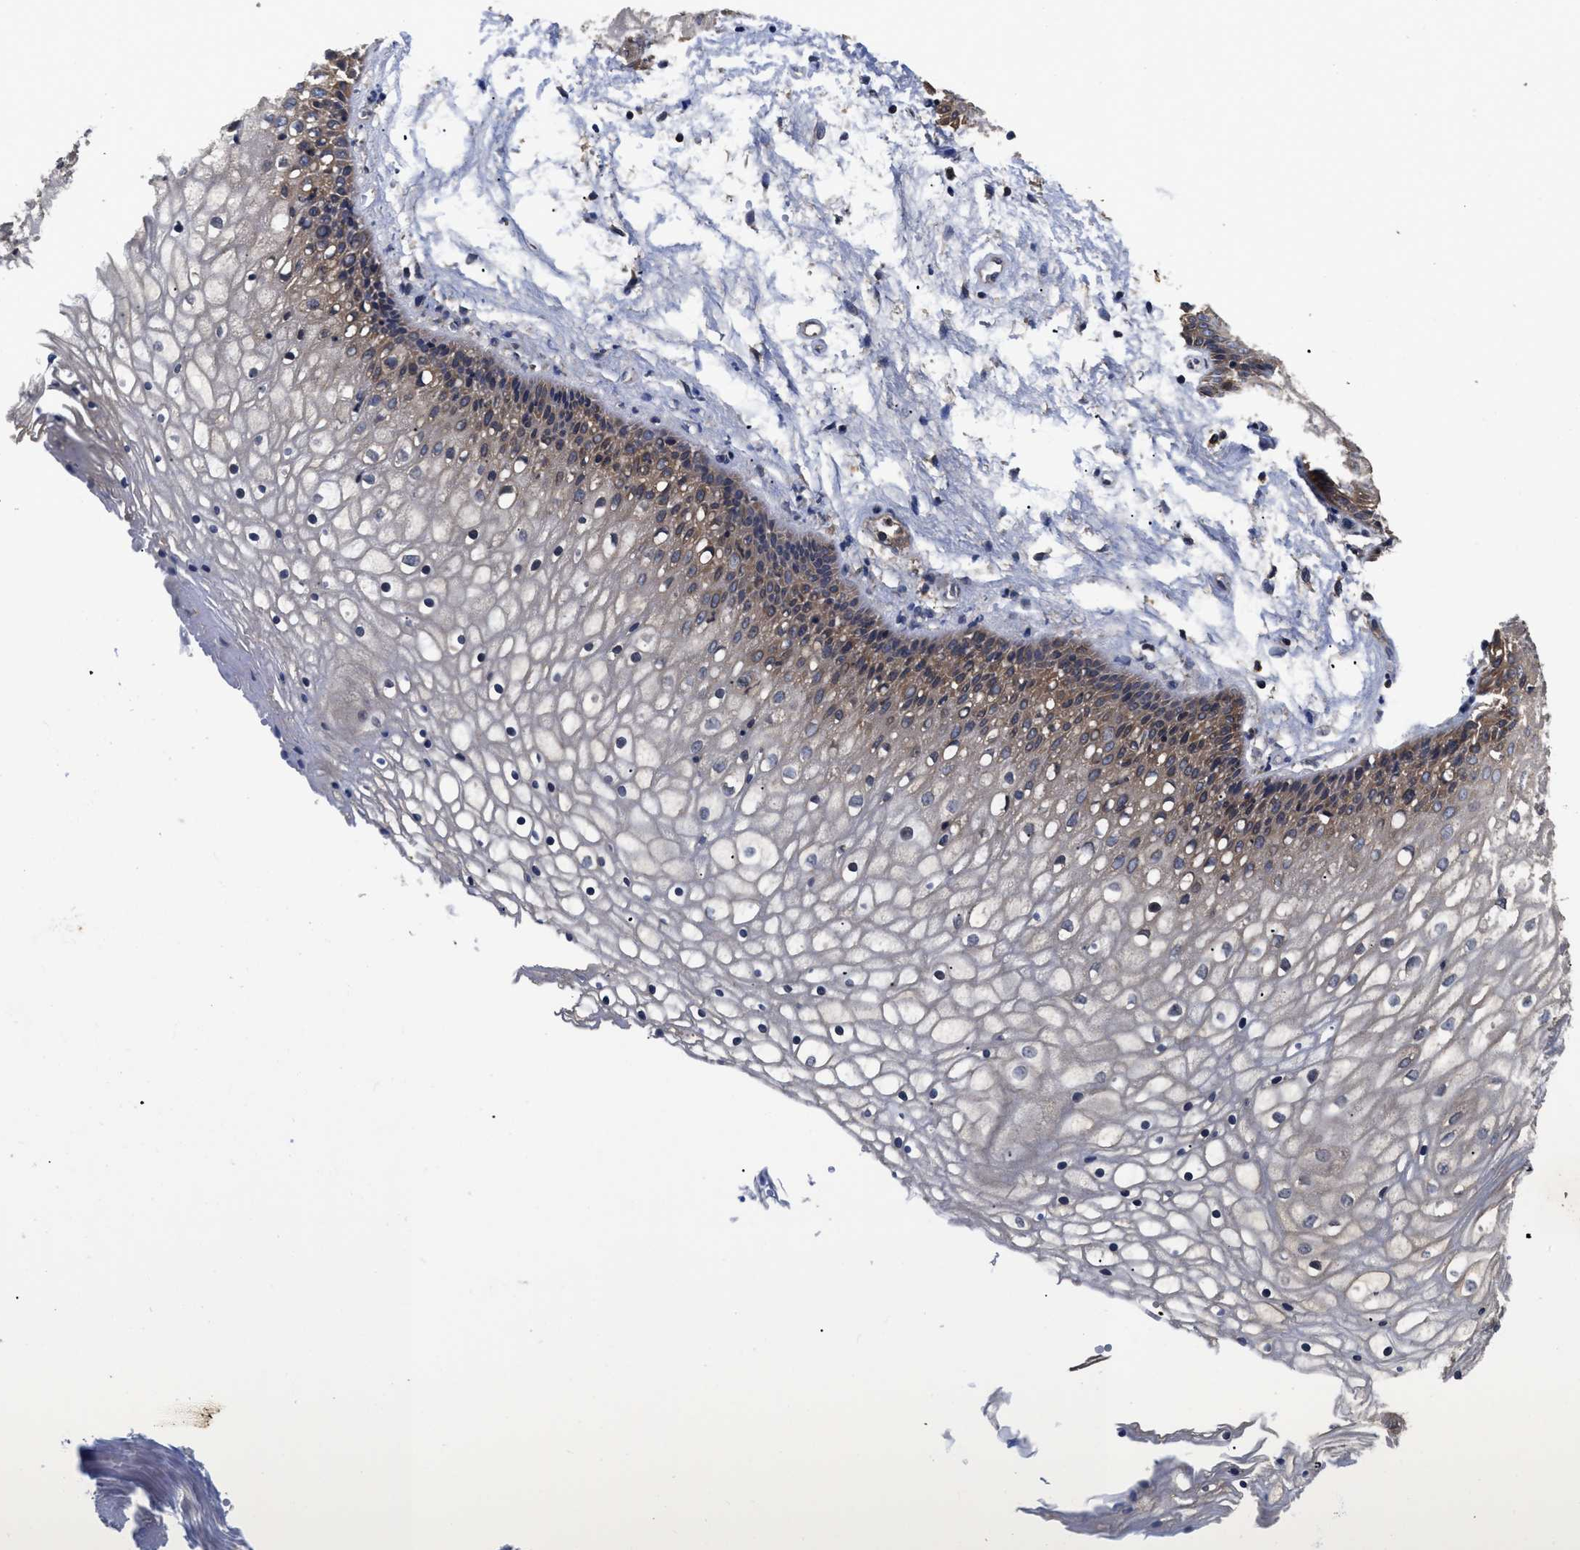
{"staining": {"intensity": "weak", "quantity": "<25%", "location": "cytoplasmic/membranous"}, "tissue": "vagina", "cell_type": "Squamous epithelial cells", "image_type": "normal", "snomed": [{"axis": "morphology", "description": "Normal tissue, NOS"}, {"axis": "topography", "description": "Vagina"}], "caption": "Immunohistochemistry image of benign vagina: vagina stained with DAB (3,3'-diaminobenzidine) shows no significant protein expression in squamous epithelial cells.", "gene": "LRRC3", "patient": {"sex": "female", "age": 34}}